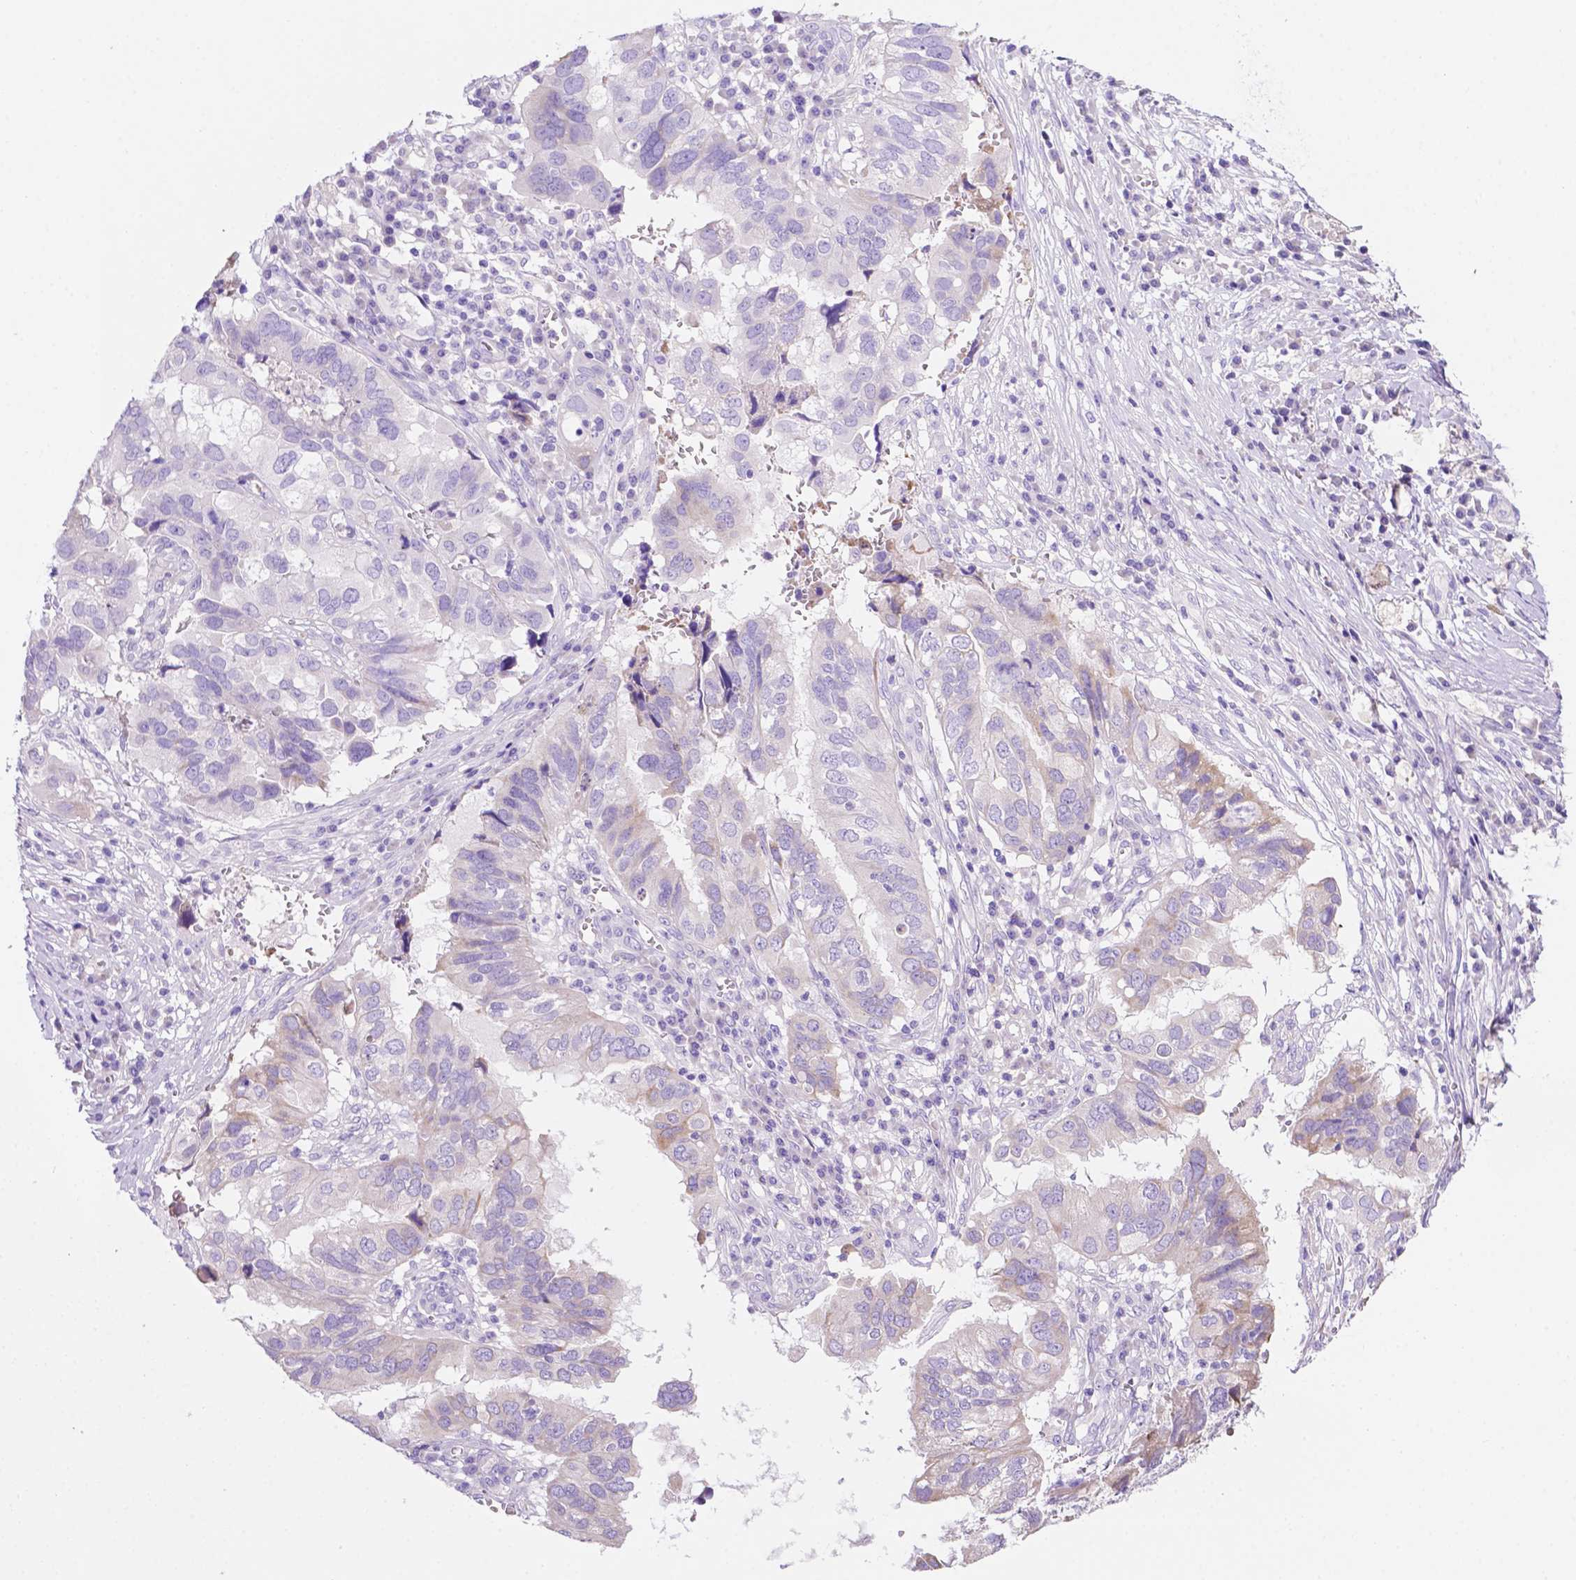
{"staining": {"intensity": "negative", "quantity": "none", "location": "none"}, "tissue": "ovarian cancer", "cell_type": "Tumor cells", "image_type": "cancer", "snomed": [{"axis": "morphology", "description": "Cystadenocarcinoma, serous, NOS"}, {"axis": "topography", "description": "Ovary"}], "caption": "High magnification brightfield microscopy of ovarian cancer stained with DAB (3,3'-diaminobenzidine) (brown) and counterstained with hematoxylin (blue): tumor cells show no significant expression.", "gene": "CEACAM7", "patient": {"sex": "female", "age": 79}}